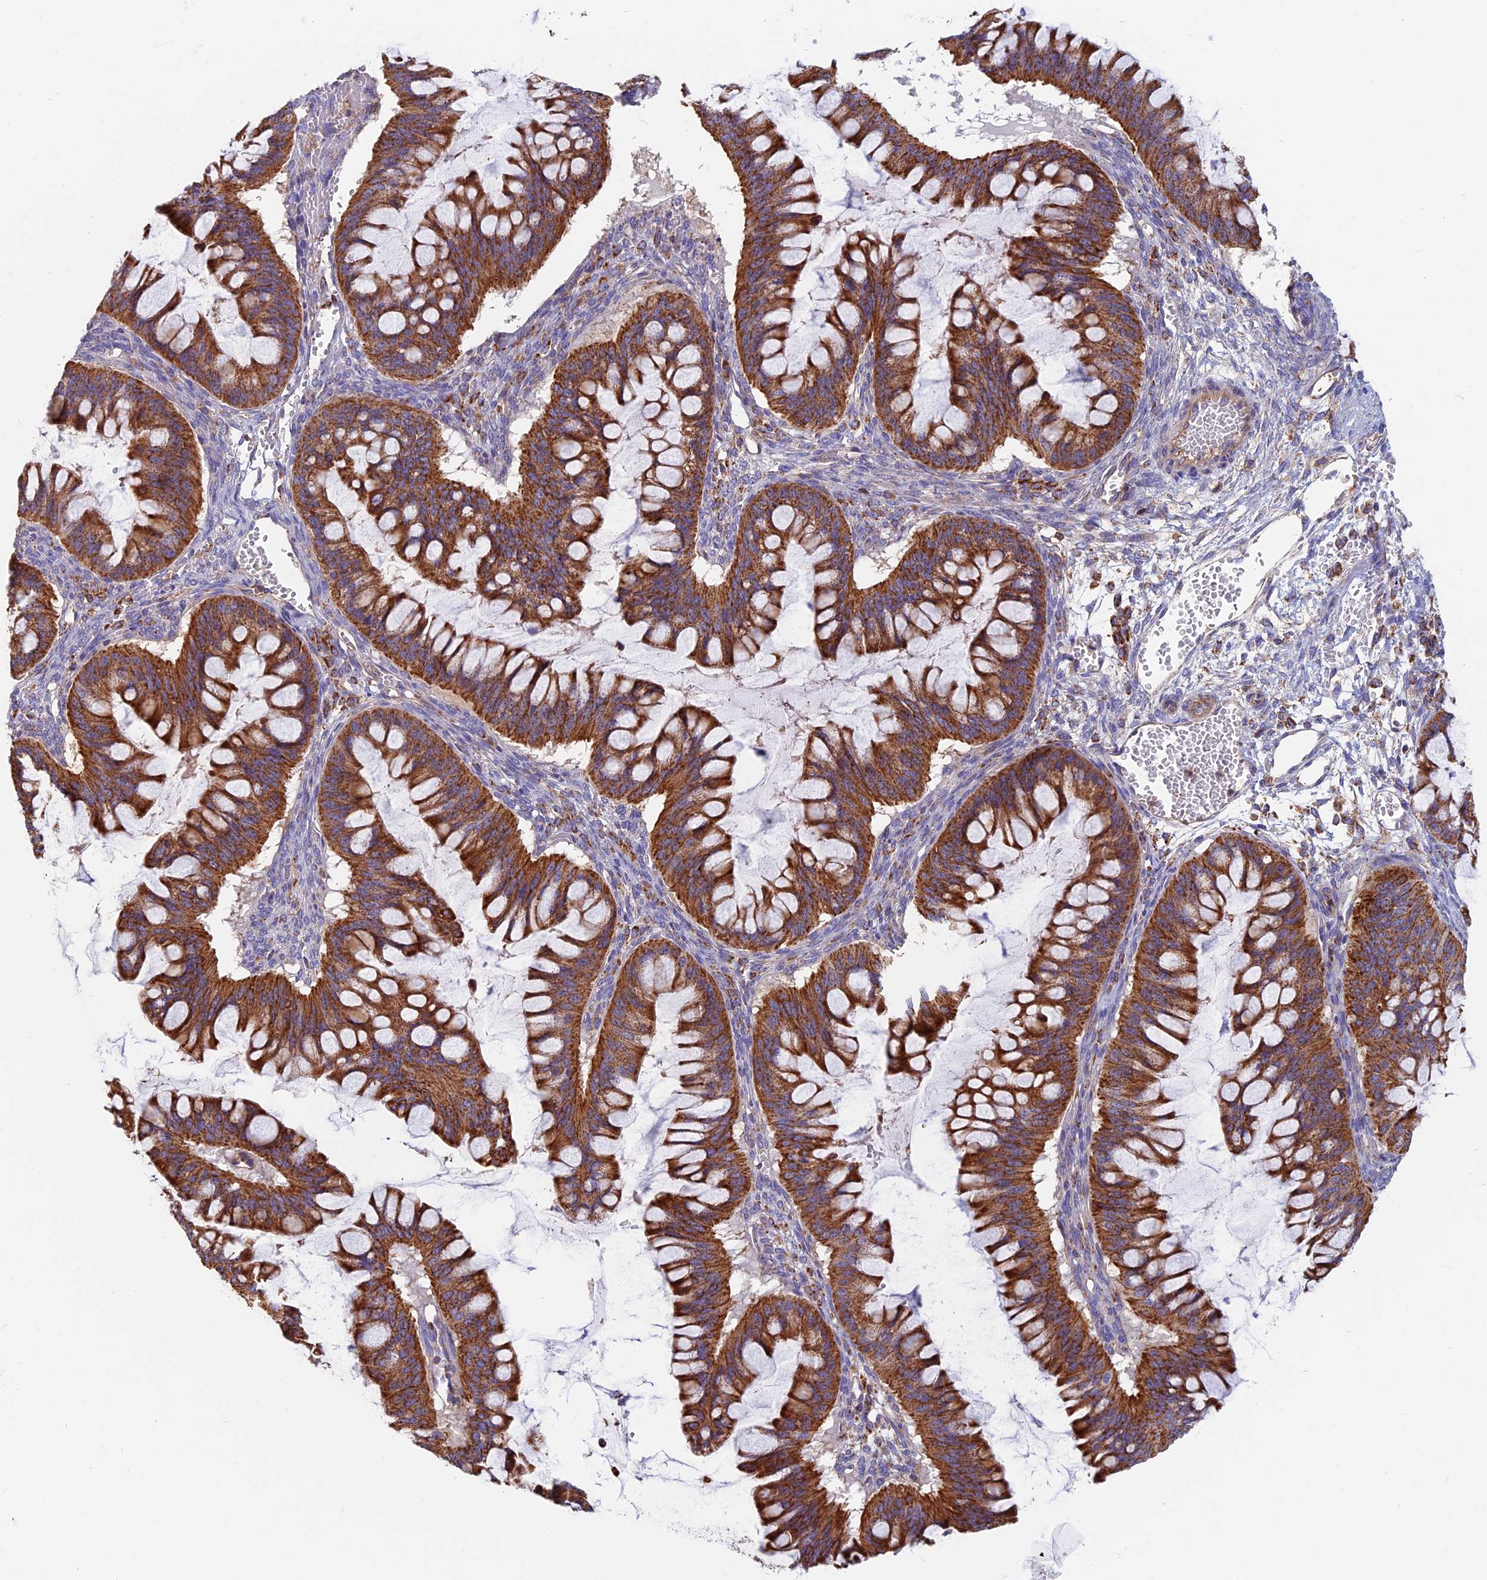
{"staining": {"intensity": "strong", "quantity": ">75%", "location": "cytoplasmic/membranous"}, "tissue": "ovarian cancer", "cell_type": "Tumor cells", "image_type": "cancer", "snomed": [{"axis": "morphology", "description": "Cystadenocarcinoma, mucinous, NOS"}, {"axis": "topography", "description": "Ovary"}], "caption": "Tumor cells exhibit high levels of strong cytoplasmic/membranous expression in about >75% of cells in human ovarian cancer.", "gene": "HSD17B8", "patient": {"sex": "female", "age": 73}}